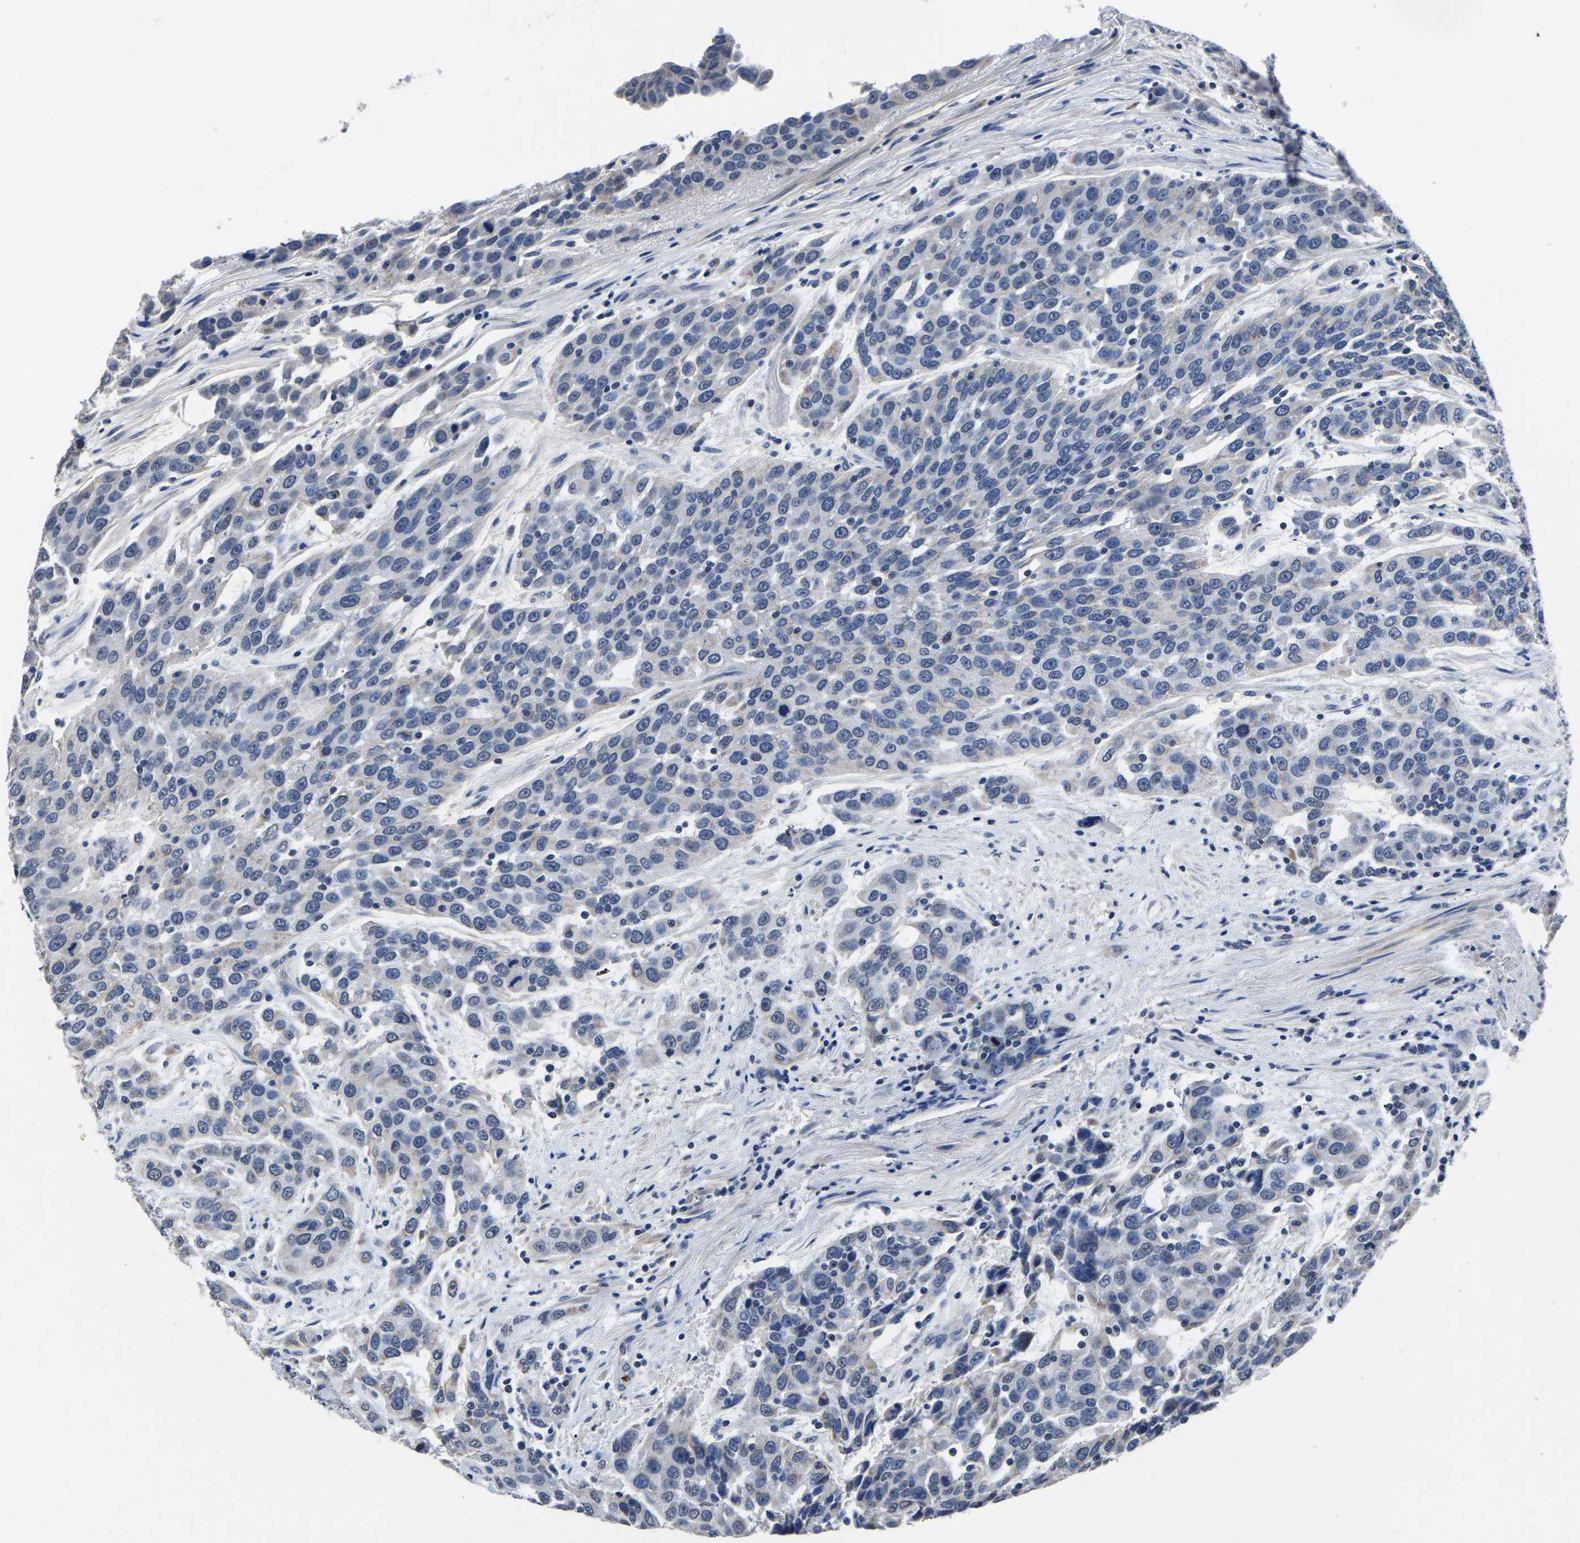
{"staining": {"intensity": "negative", "quantity": "none", "location": "none"}, "tissue": "urothelial cancer", "cell_type": "Tumor cells", "image_type": "cancer", "snomed": [{"axis": "morphology", "description": "Urothelial carcinoma, High grade"}, {"axis": "topography", "description": "Urinary bladder"}], "caption": "High-grade urothelial carcinoma was stained to show a protein in brown. There is no significant staining in tumor cells.", "gene": "FGD5", "patient": {"sex": "female", "age": 80}}